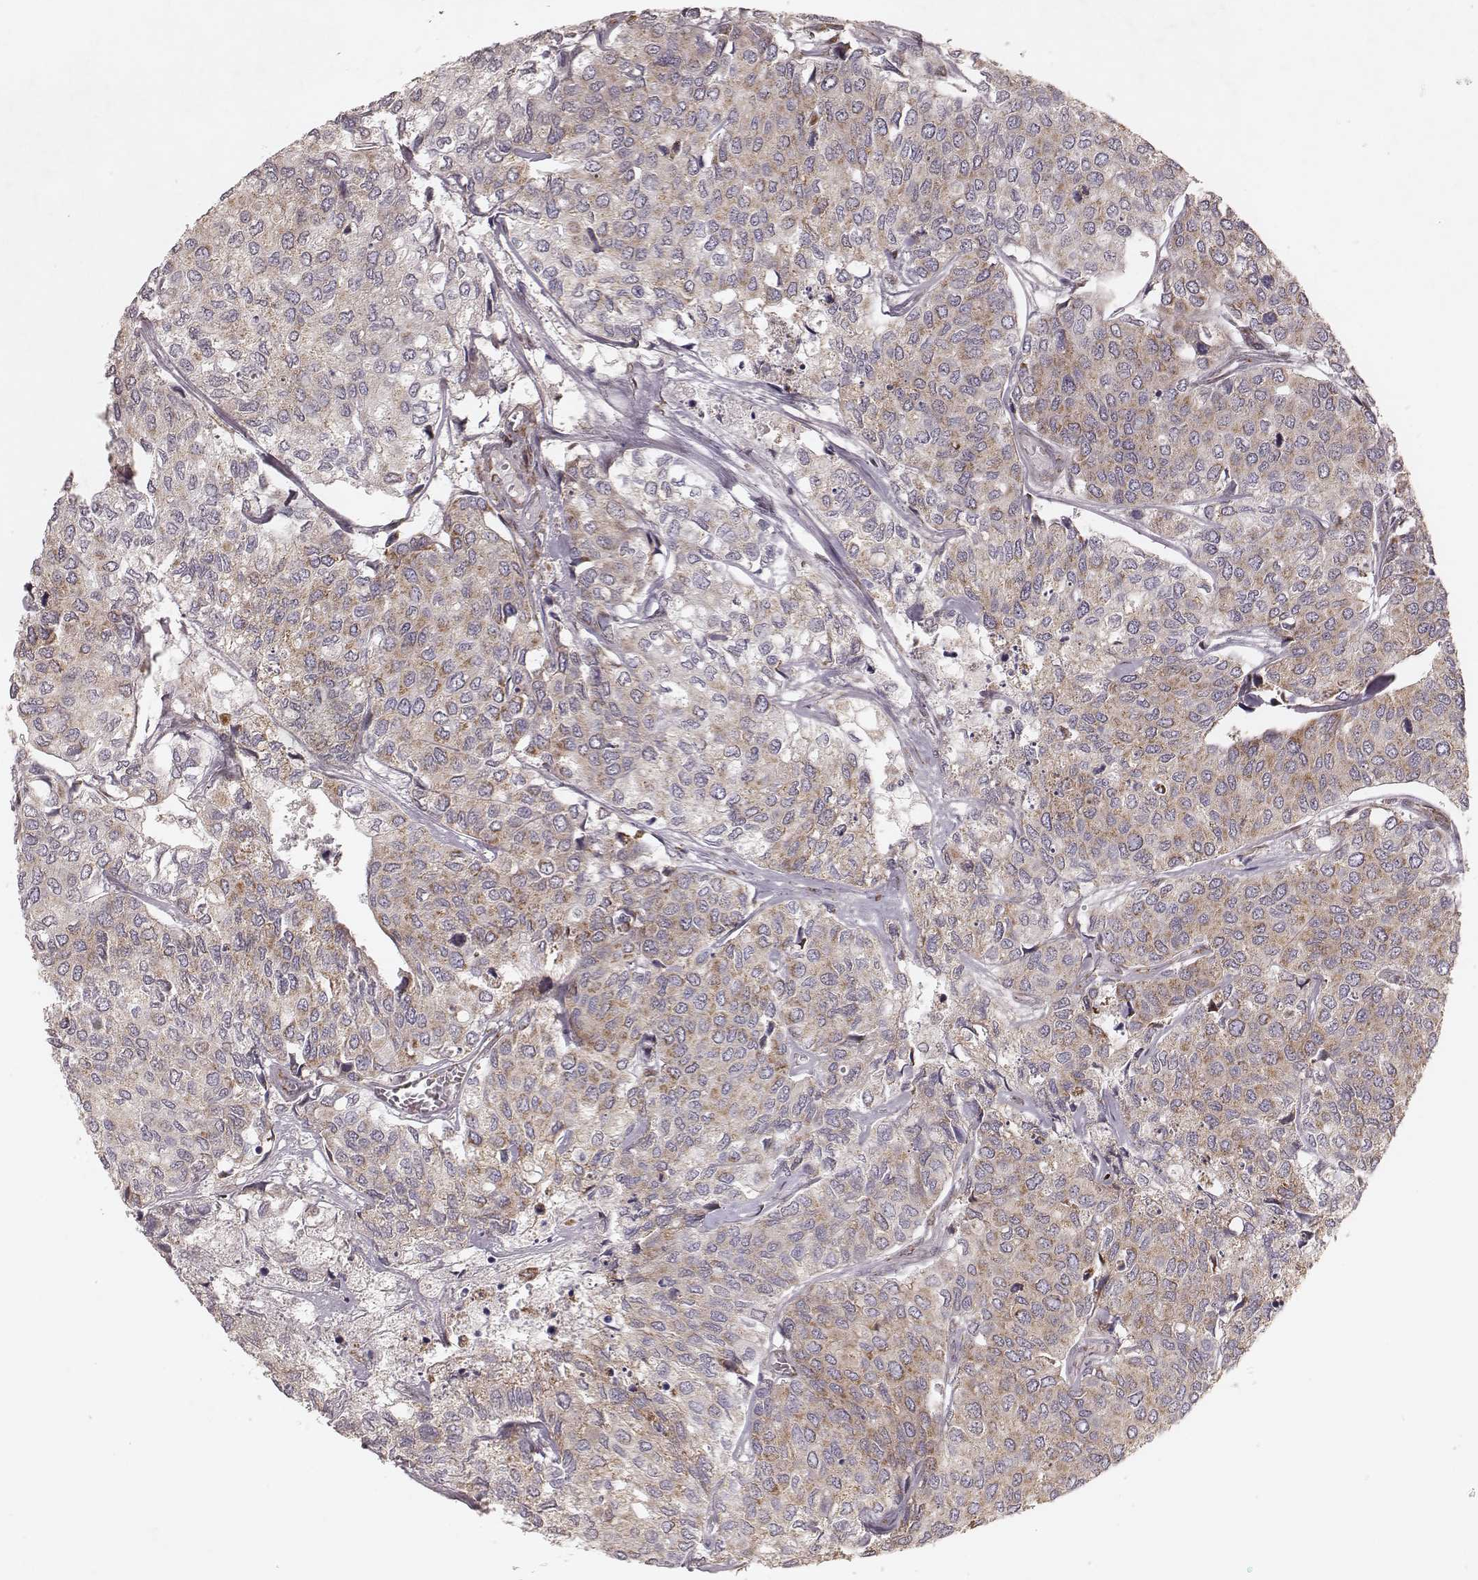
{"staining": {"intensity": "weak", "quantity": "25%-75%", "location": "cytoplasmic/membranous"}, "tissue": "urothelial cancer", "cell_type": "Tumor cells", "image_type": "cancer", "snomed": [{"axis": "morphology", "description": "Urothelial carcinoma, High grade"}, {"axis": "topography", "description": "Urinary bladder"}], "caption": "IHC (DAB (3,3'-diaminobenzidine)) staining of human urothelial cancer reveals weak cytoplasmic/membranous protein expression in approximately 25%-75% of tumor cells.", "gene": "NDUFA7", "patient": {"sex": "male", "age": 73}}